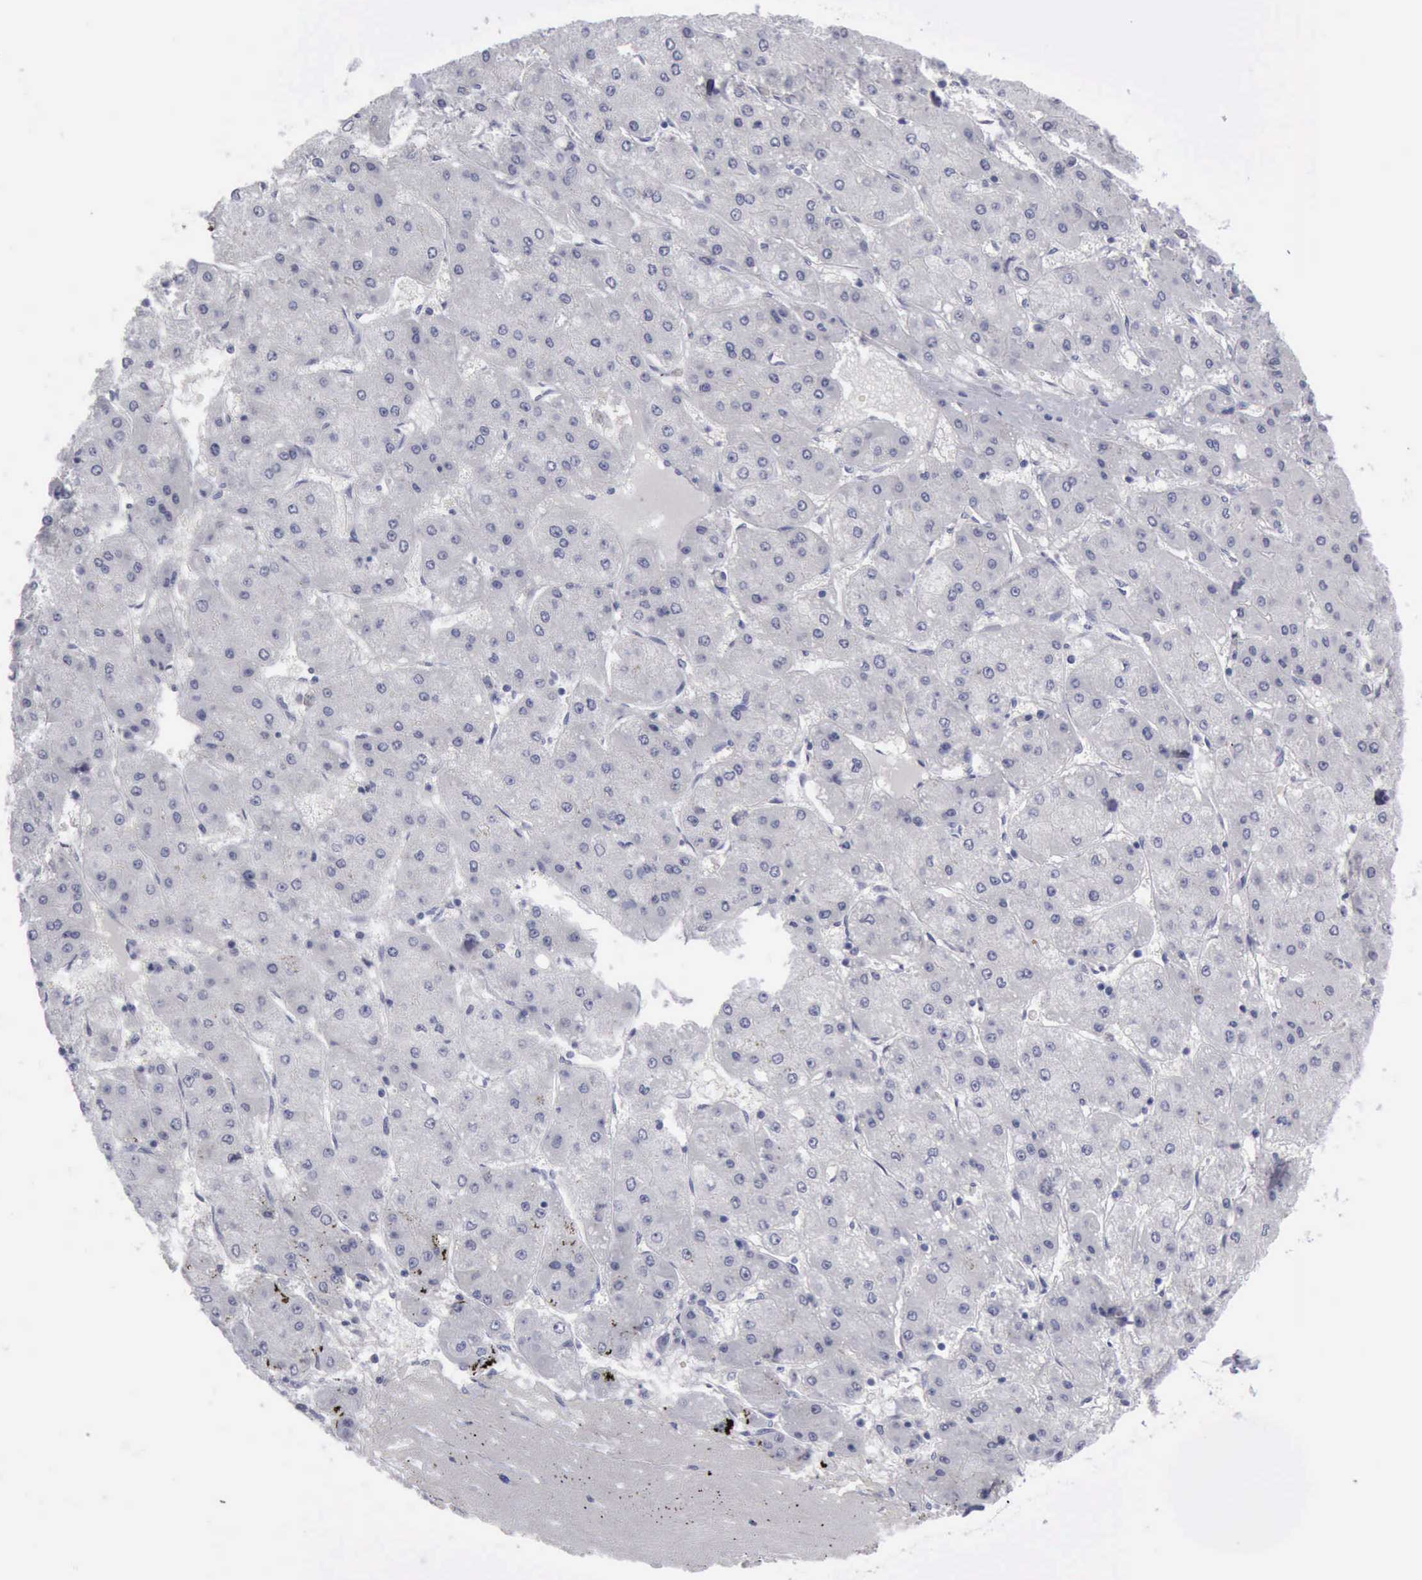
{"staining": {"intensity": "negative", "quantity": "none", "location": "none"}, "tissue": "liver cancer", "cell_type": "Tumor cells", "image_type": "cancer", "snomed": [{"axis": "morphology", "description": "Carcinoma, Hepatocellular, NOS"}, {"axis": "topography", "description": "Liver"}], "caption": "A histopathology image of human liver cancer is negative for staining in tumor cells. Nuclei are stained in blue.", "gene": "KRT13", "patient": {"sex": "female", "age": 52}}